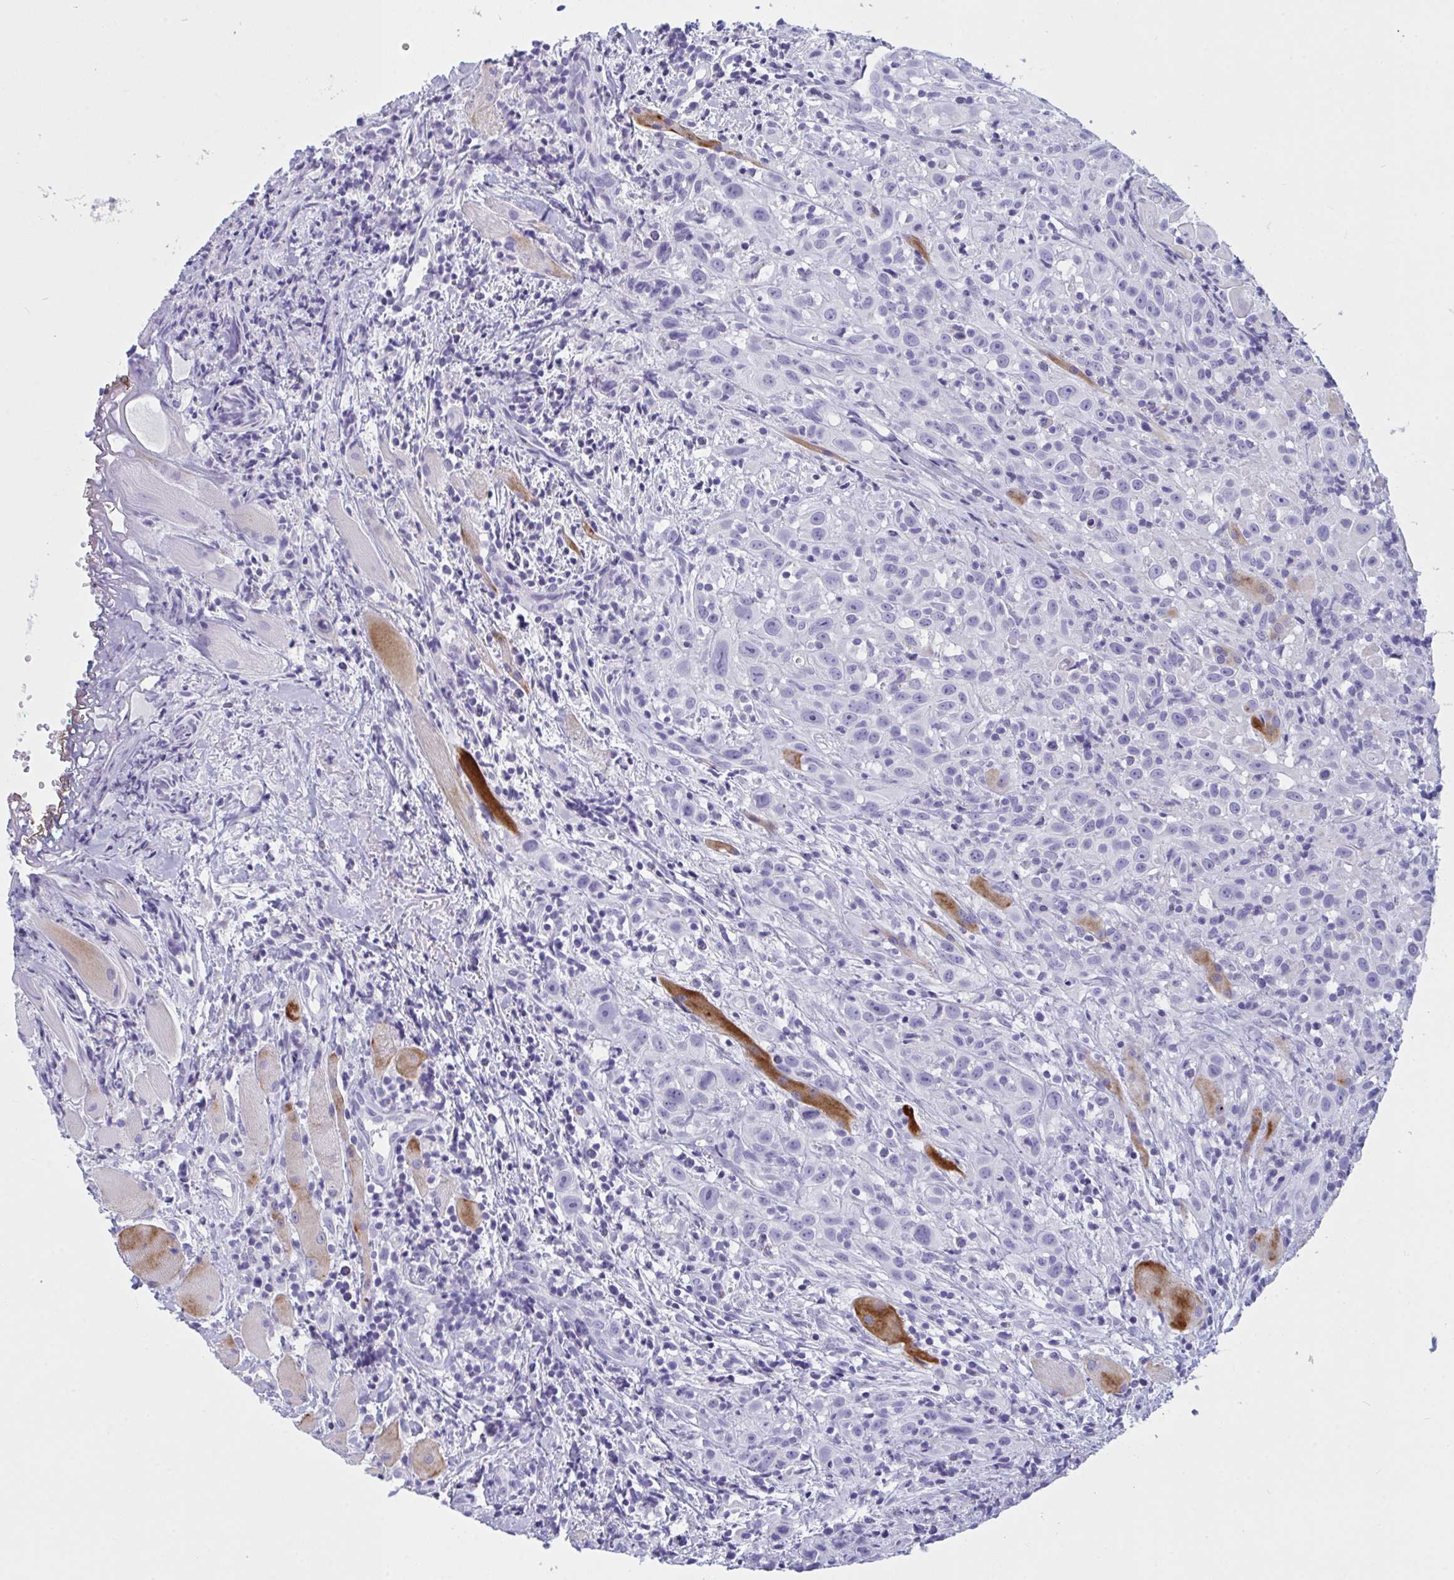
{"staining": {"intensity": "negative", "quantity": "none", "location": "none"}, "tissue": "head and neck cancer", "cell_type": "Tumor cells", "image_type": "cancer", "snomed": [{"axis": "morphology", "description": "Squamous cell carcinoma, NOS"}, {"axis": "topography", "description": "Head-Neck"}], "caption": "IHC histopathology image of neoplastic tissue: head and neck cancer (squamous cell carcinoma) stained with DAB displays no significant protein expression in tumor cells. (Stains: DAB immunohistochemistry with hematoxylin counter stain, Microscopy: brightfield microscopy at high magnification).", "gene": "OXLD1", "patient": {"sex": "female", "age": 95}}